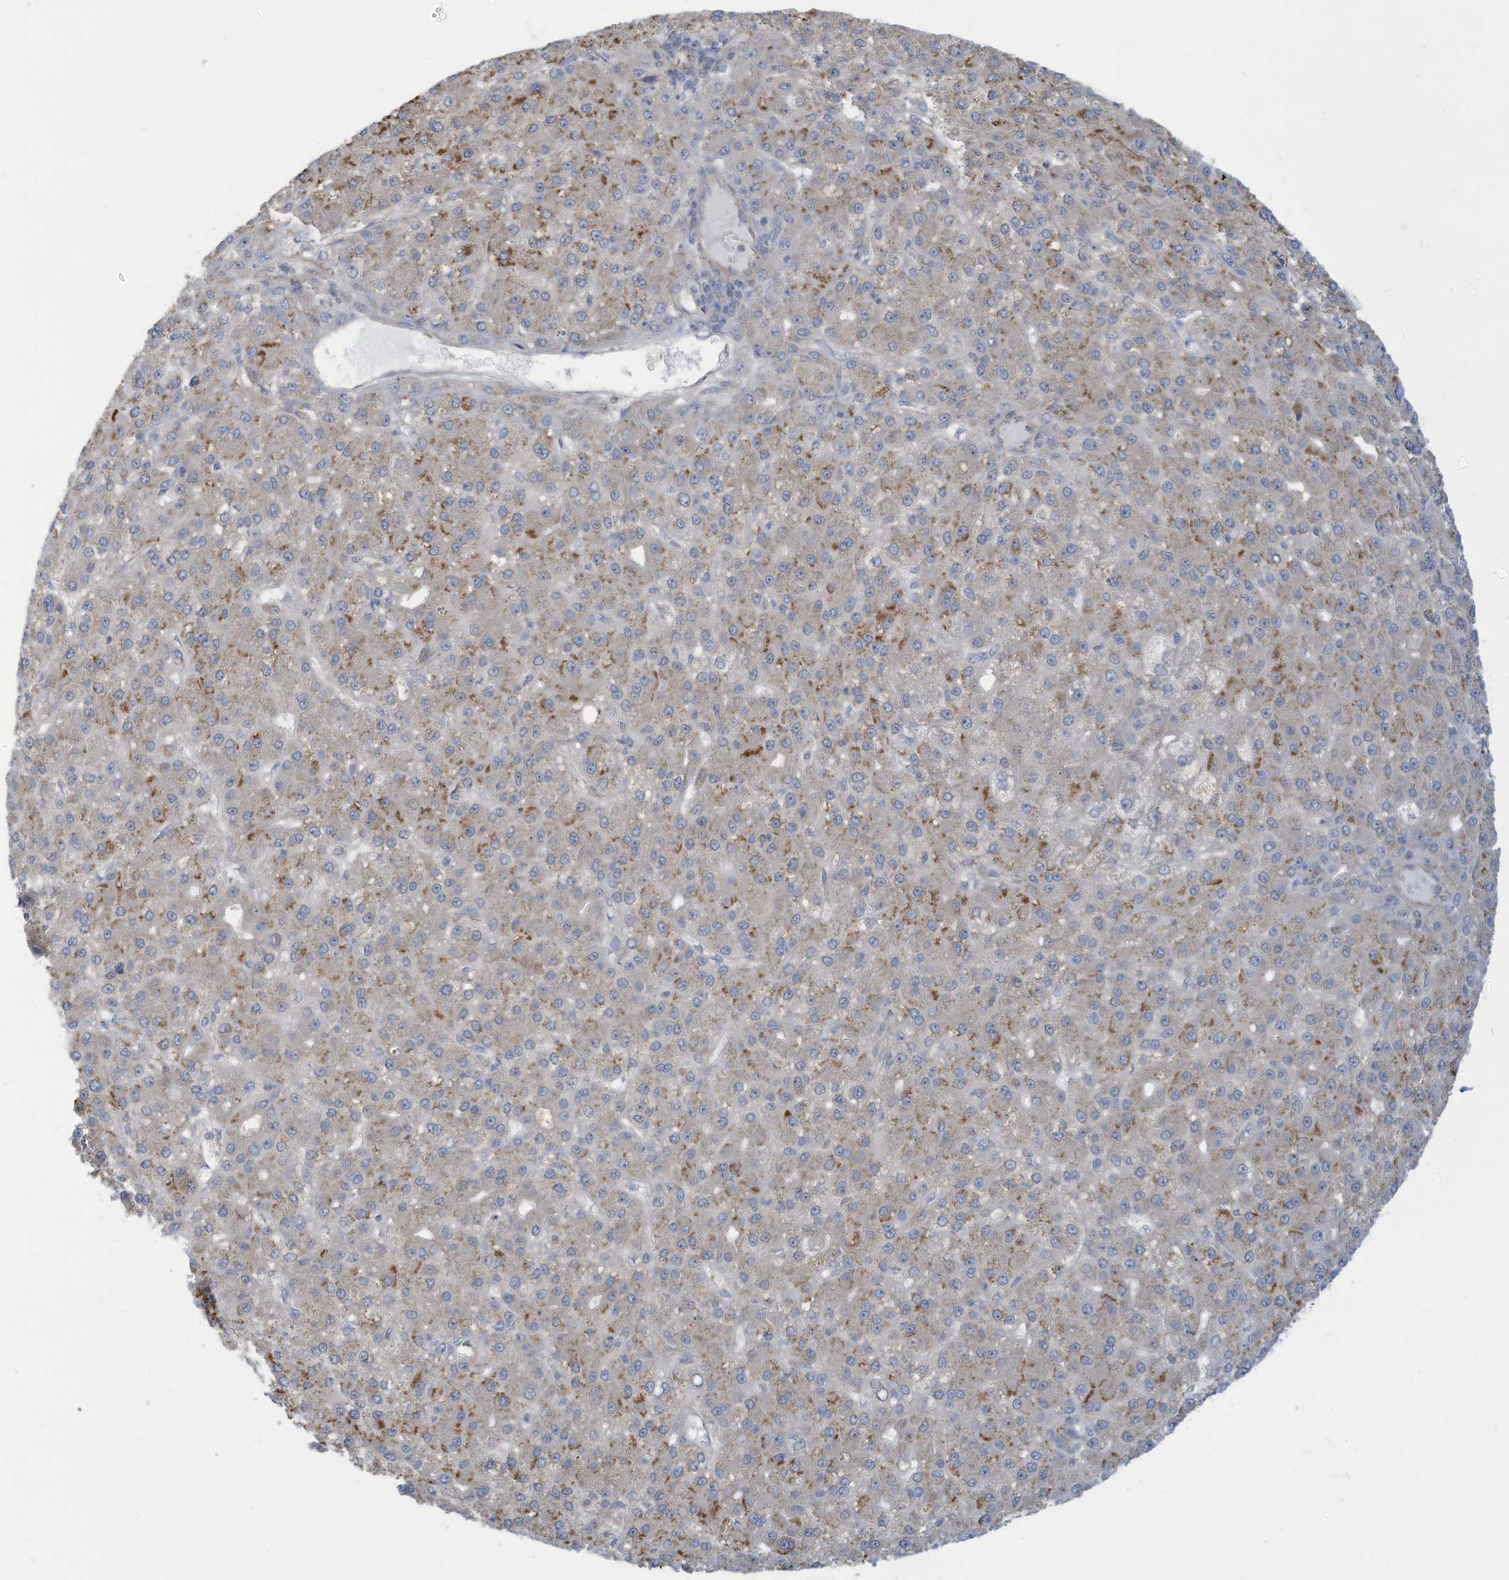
{"staining": {"intensity": "moderate", "quantity": "<25%", "location": "cytoplasmic/membranous"}, "tissue": "liver cancer", "cell_type": "Tumor cells", "image_type": "cancer", "snomed": [{"axis": "morphology", "description": "Carcinoma, Hepatocellular, NOS"}, {"axis": "topography", "description": "Liver"}], "caption": "A low amount of moderate cytoplasmic/membranous staining is appreciated in about <25% of tumor cells in liver hepatocellular carcinoma tissue.", "gene": "ADAT2", "patient": {"sex": "male", "age": 67}}